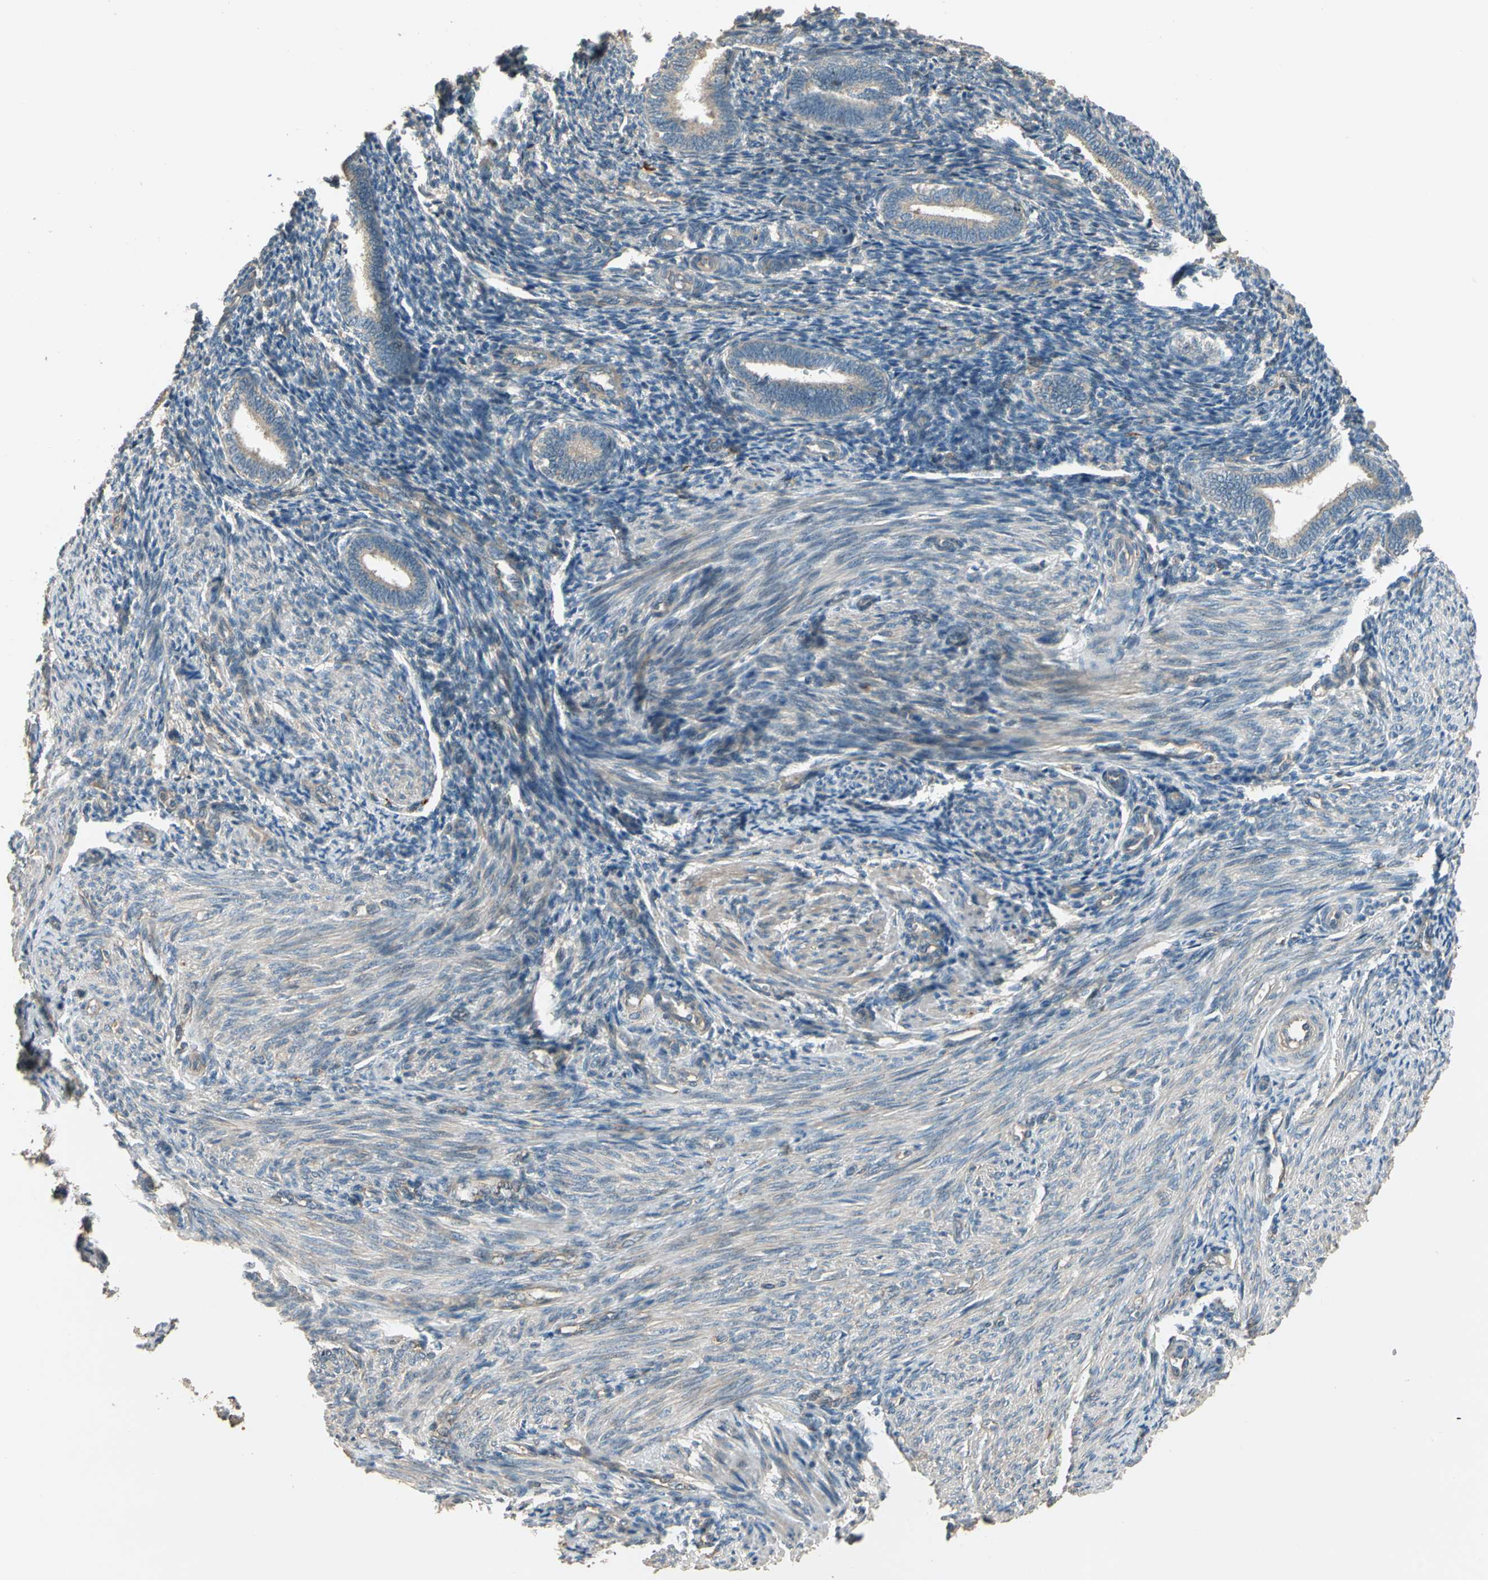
{"staining": {"intensity": "weak", "quantity": "25%-75%", "location": "cytoplasmic/membranous"}, "tissue": "endometrium", "cell_type": "Cells in endometrial stroma", "image_type": "normal", "snomed": [{"axis": "morphology", "description": "Normal tissue, NOS"}, {"axis": "topography", "description": "Endometrium"}], "caption": "Immunohistochemistry (IHC) staining of unremarkable endometrium, which demonstrates low levels of weak cytoplasmic/membranous expression in about 25%-75% of cells in endometrial stroma indicating weak cytoplasmic/membranous protein staining. The staining was performed using DAB (3,3'-diaminobenzidine) (brown) for protein detection and nuclei were counterstained in hematoxylin (blue).", "gene": "TNFRSF21", "patient": {"sex": "female", "age": 27}}